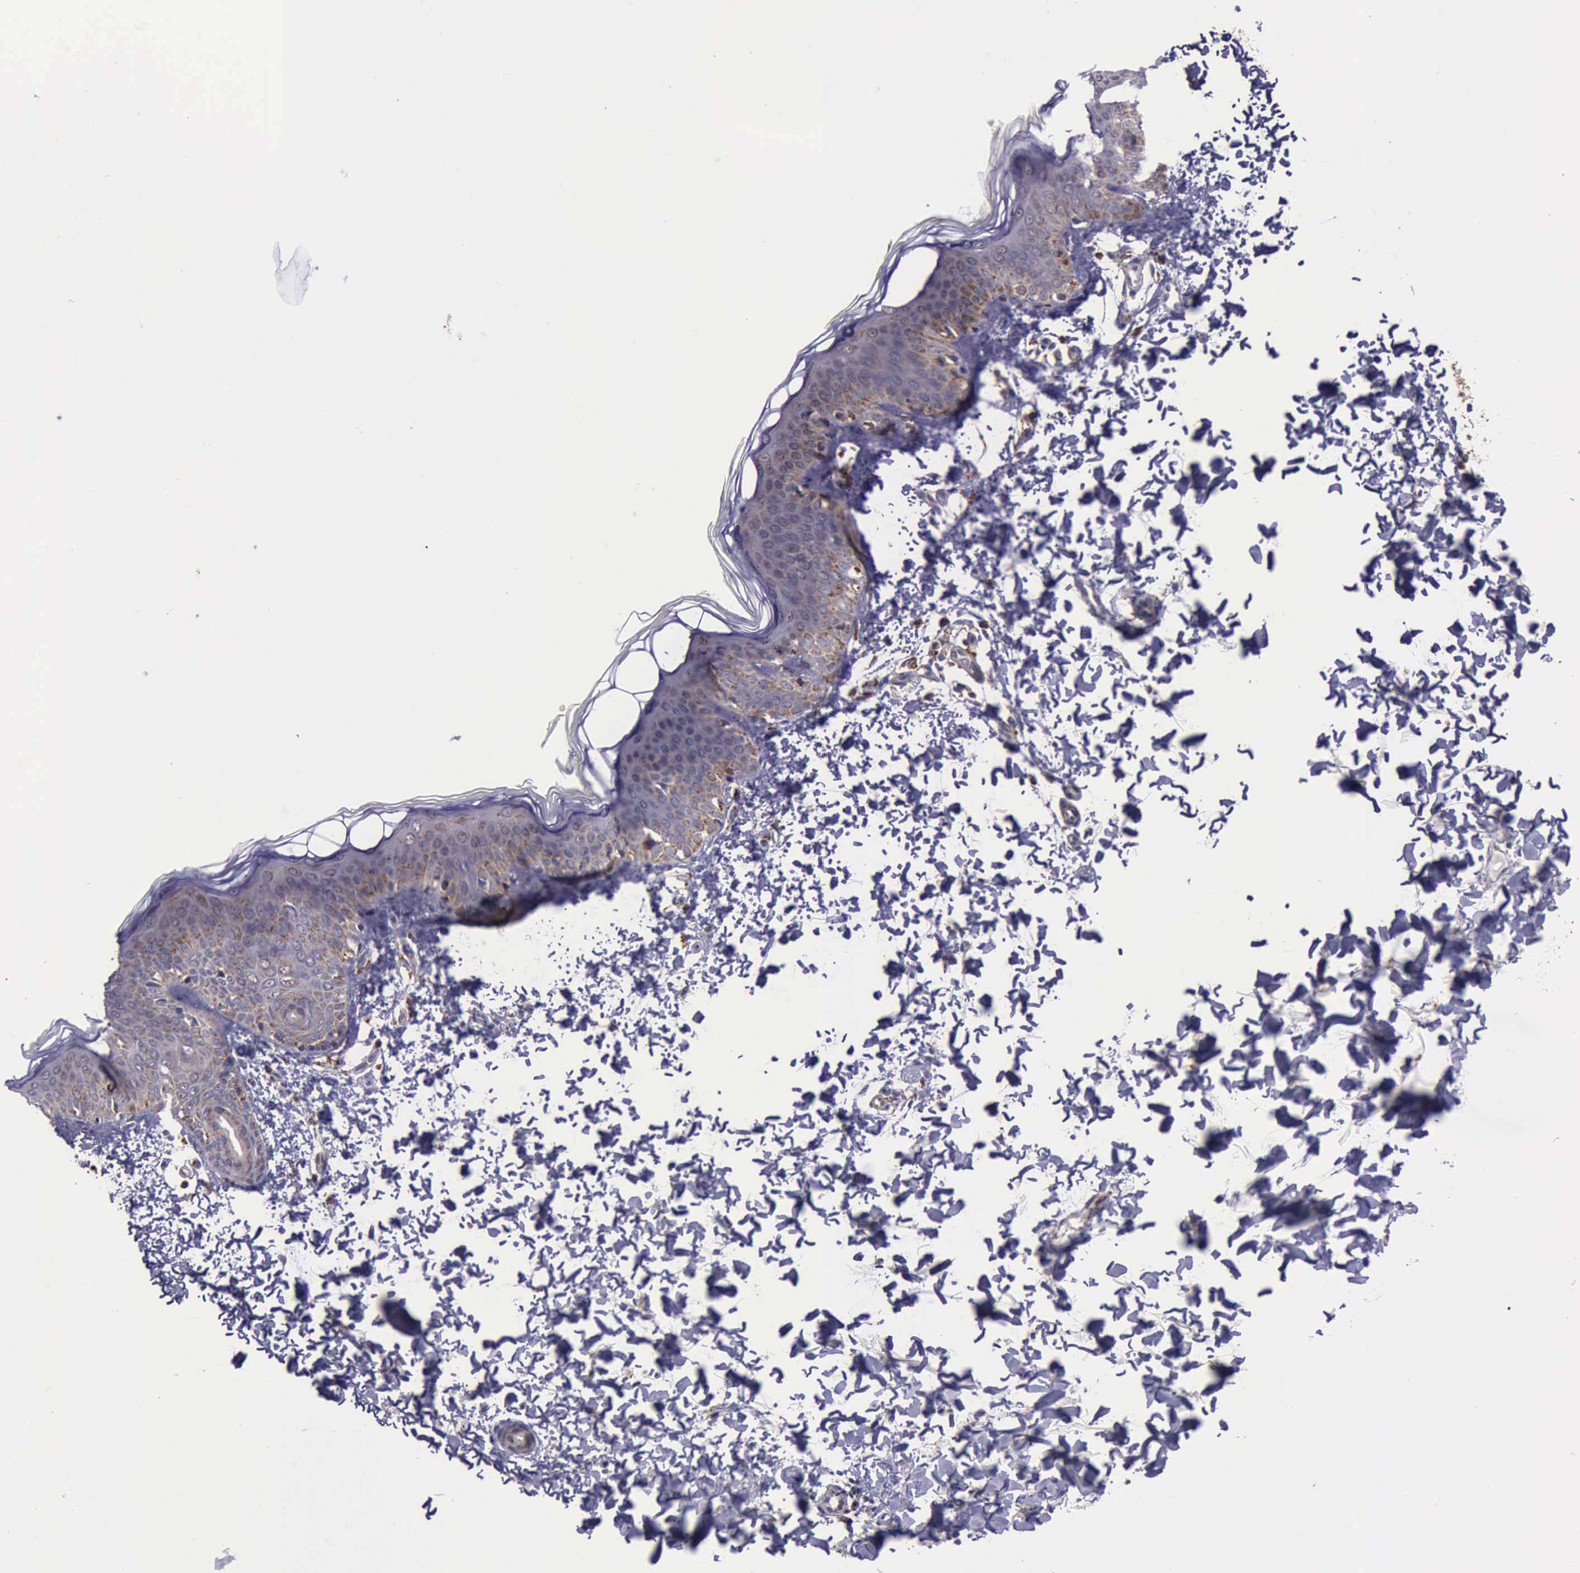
{"staining": {"intensity": "negative", "quantity": "none", "location": "none"}, "tissue": "skin", "cell_type": "Fibroblasts", "image_type": "normal", "snomed": [{"axis": "morphology", "description": "Normal tissue, NOS"}, {"axis": "topography", "description": "Skin"}], "caption": "Histopathology image shows no protein expression in fibroblasts of benign skin. (IHC, brightfield microscopy, high magnification).", "gene": "TXN2", "patient": {"sex": "female", "age": 4}}